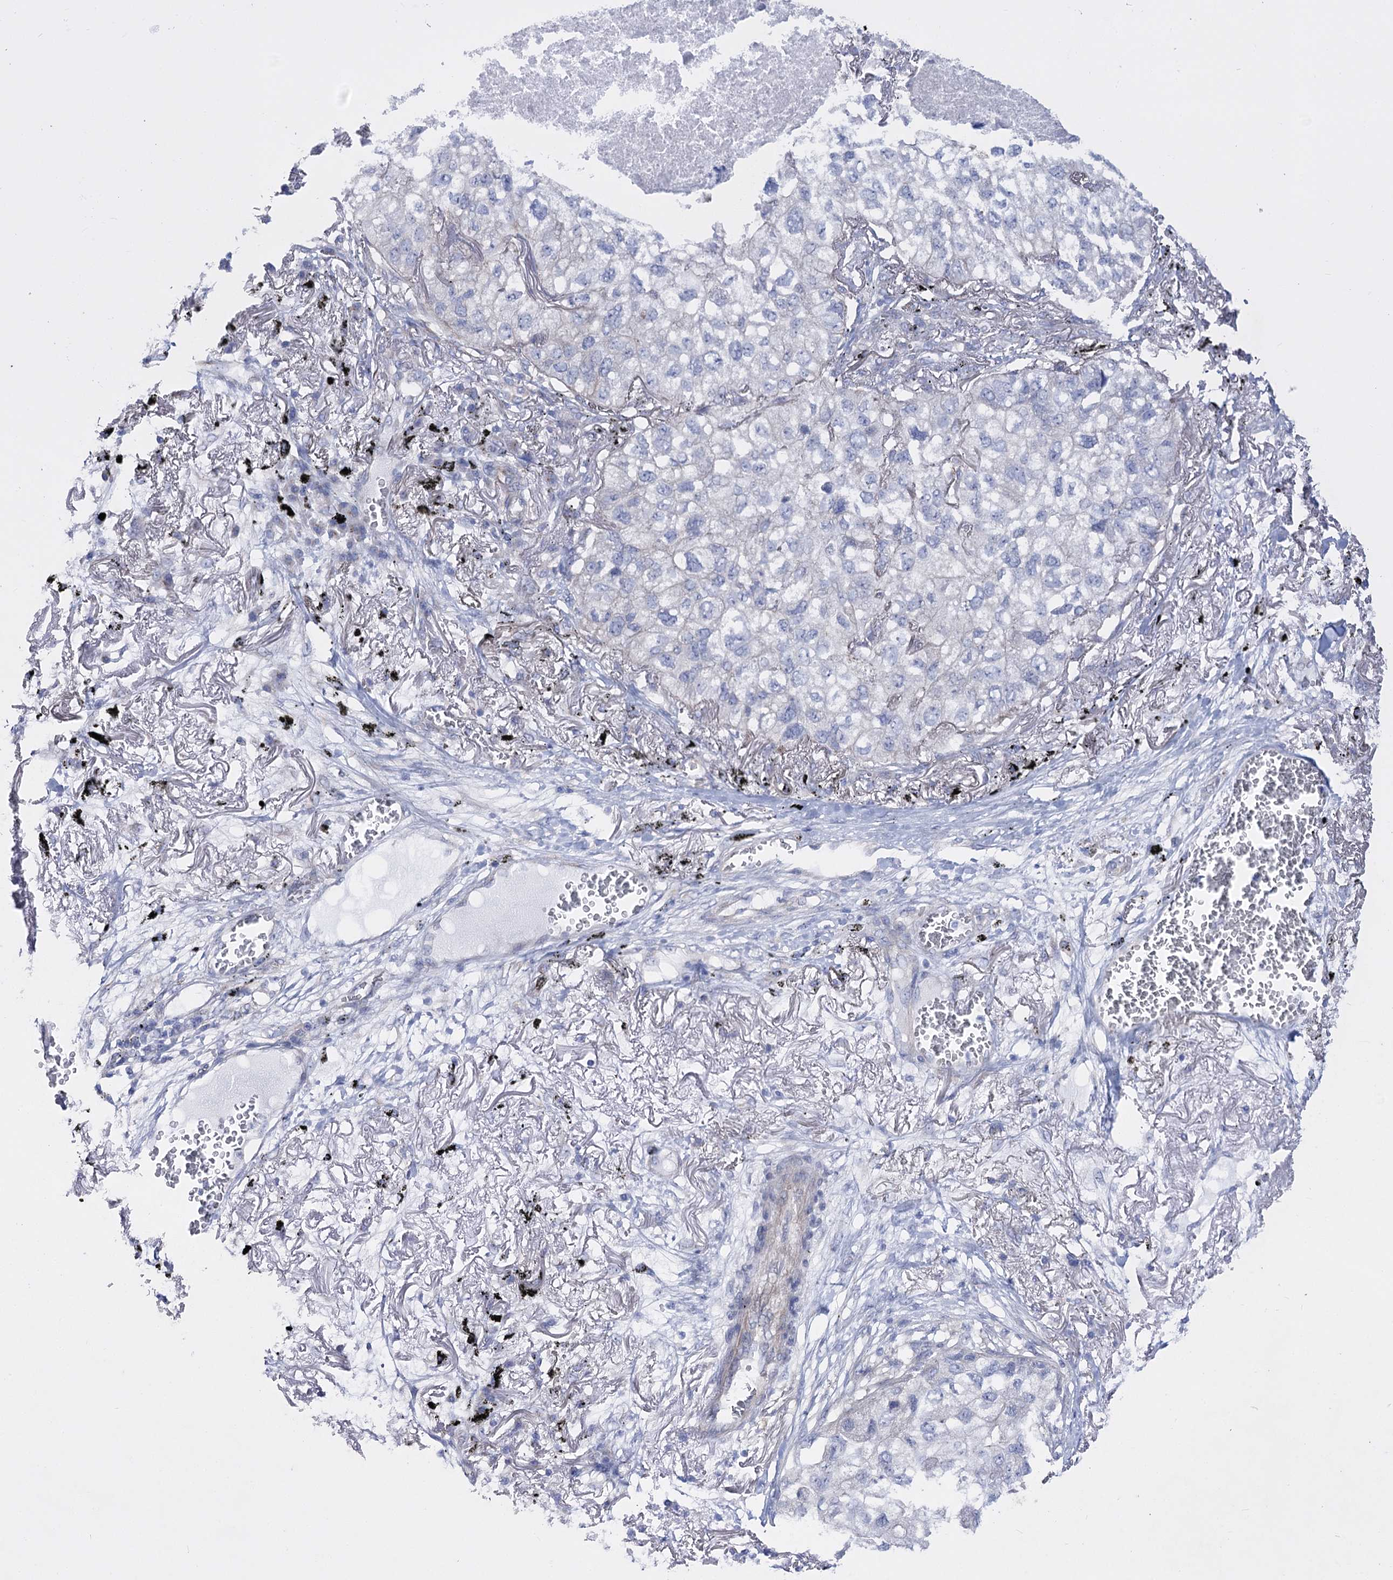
{"staining": {"intensity": "negative", "quantity": "none", "location": "none"}, "tissue": "lung cancer", "cell_type": "Tumor cells", "image_type": "cancer", "snomed": [{"axis": "morphology", "description": "Adenocarcinoma, NOS"}, {"axis": "topography", "description": "Lung"}], "caption": "The IHC histopathology image has no significant positivity in tumor cells of lung cancer tissue.", "gene": "LRRC34", "patient": {"sex": "male", "age": 65}}